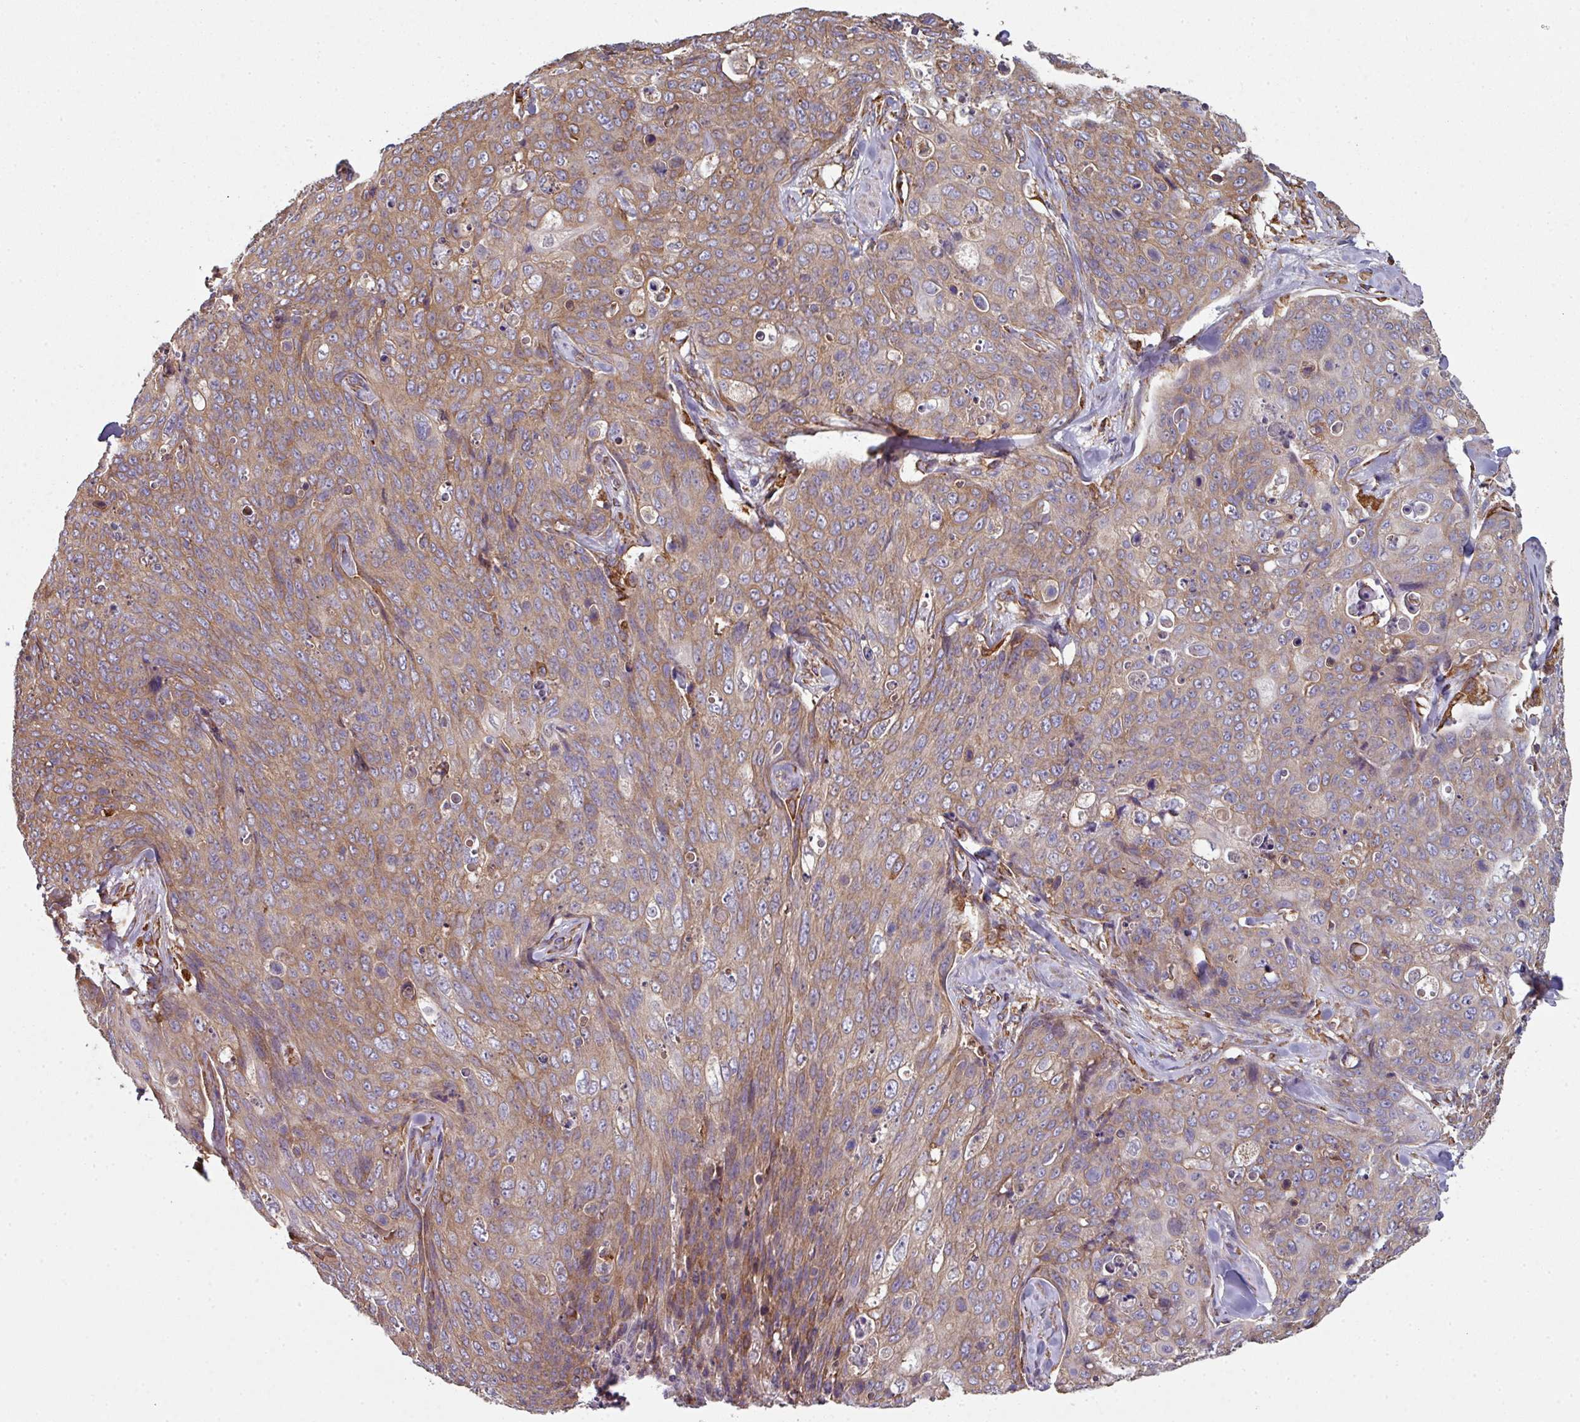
{"staining": {"intensity": "moderate", "quantity": ">75%", "location": "cytoplasmic/membranous"}, "tissue": "skin cancer", "cell_type": "Tumor cells", "image_type": "cancer", "snomed": [{"axis": "morphology", "description": "Squamous cell carcinoma, NOS"}, {"axis": "topography", "description": "Skin"}, {"axis": "topography", "description": "Vulva"}], "caption": "Immunohistochemical staining of squamous cell carcinoma (skin) demonstrates moderate cytoplasmic/membranous protein positivity in approximately >75% of tumor cells.", "gene": "FAT4", "patient": {"sex": "female", "age": 85}}